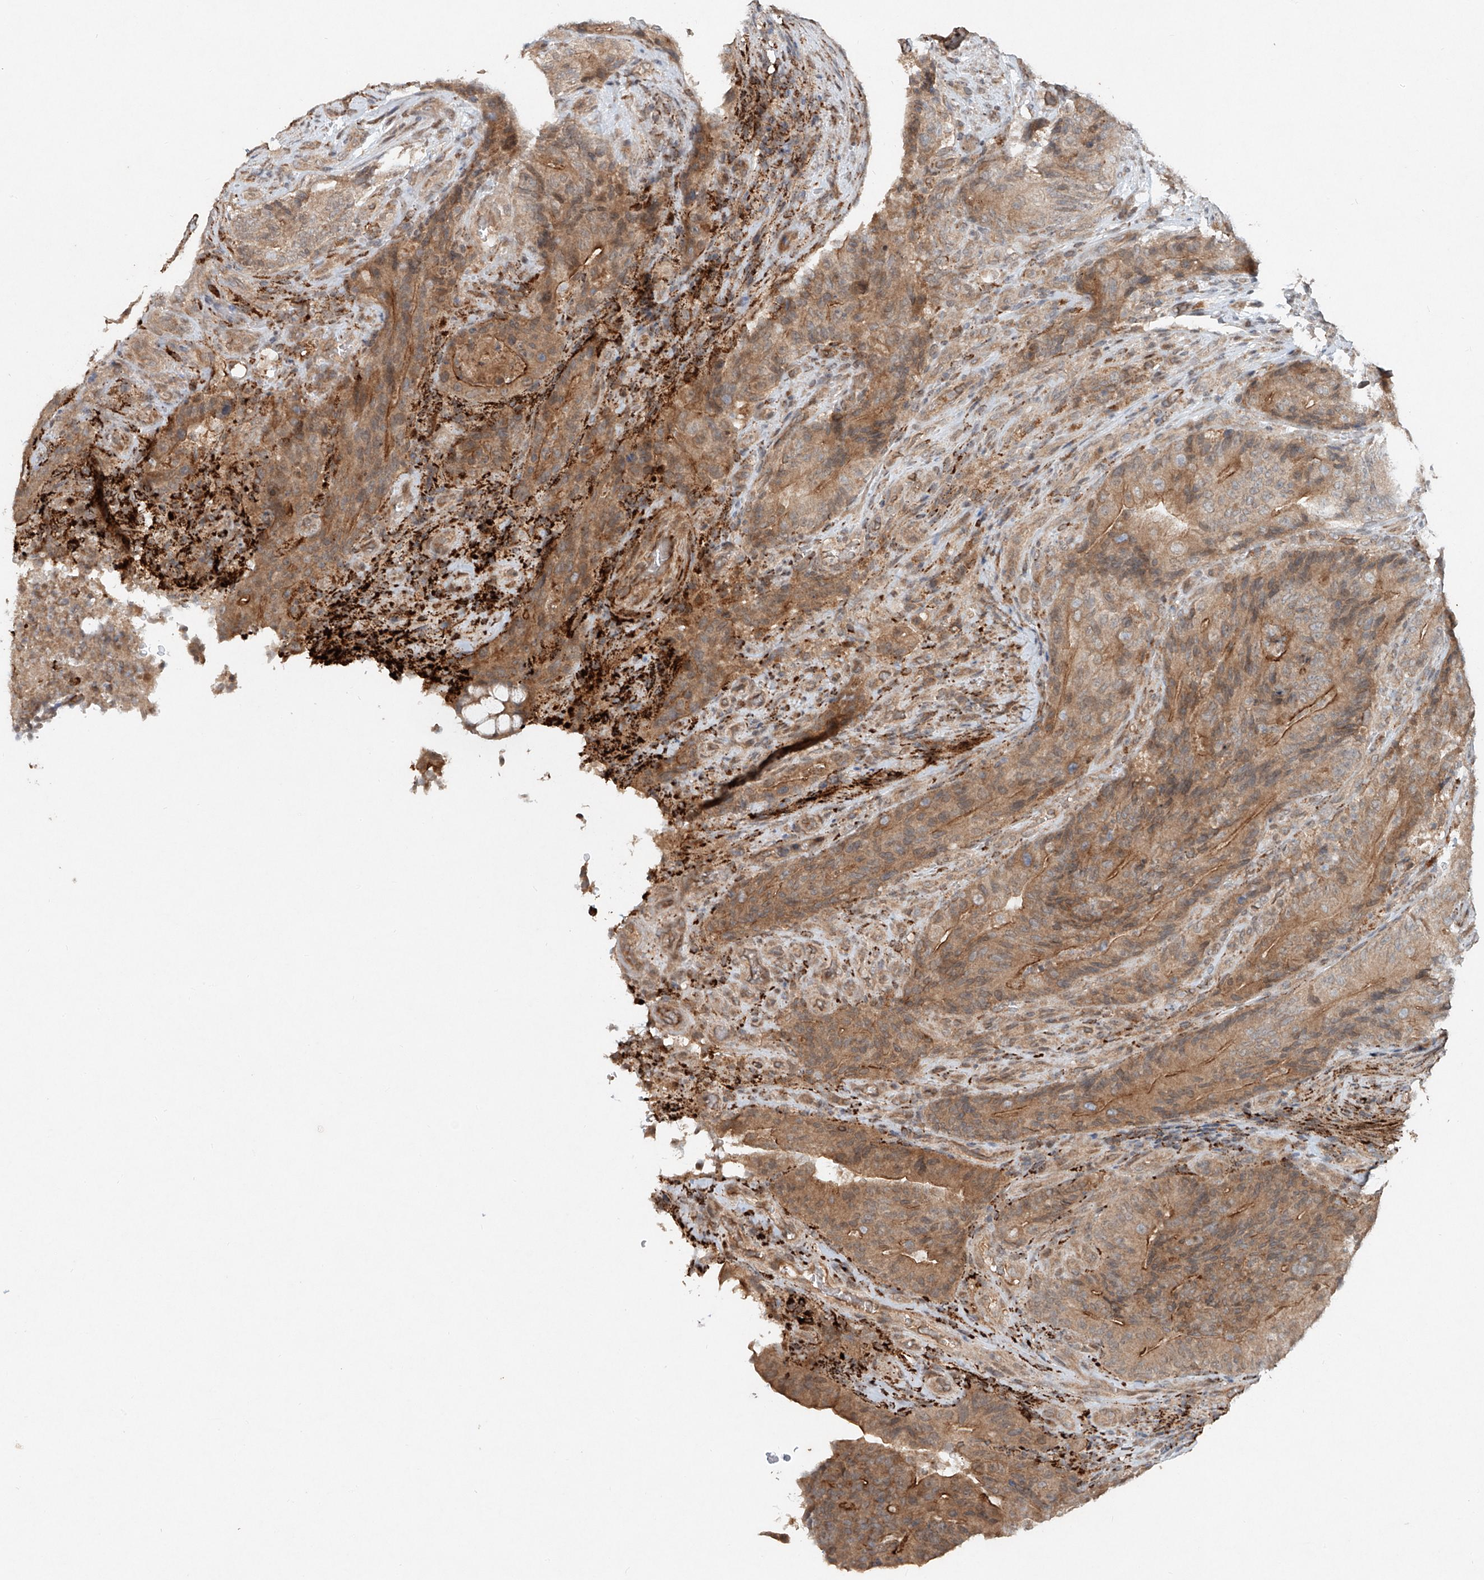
{"staining": {"intensity": "moderate", "quantity": ">75%", "location": "cytoplasmic/membranous"}, "tissue": "colorectal cancer", "cell_type": "Tumor cells", "image_type": "cancer", "snomed": [{"axis": "morphology", "description": "Normal tissue, NOS"}, {"axis": "topography", "description": "Colon"}], "caption": "An immunohistochemistry histopathology image of tumor tissue is shown. Protein staining in brown highlights moderate cytoplasmic/membranous positivity in colorectal cancer within tumor cells.", "gene": "IER5", "patient": {"sex": "female", "age": 82}}